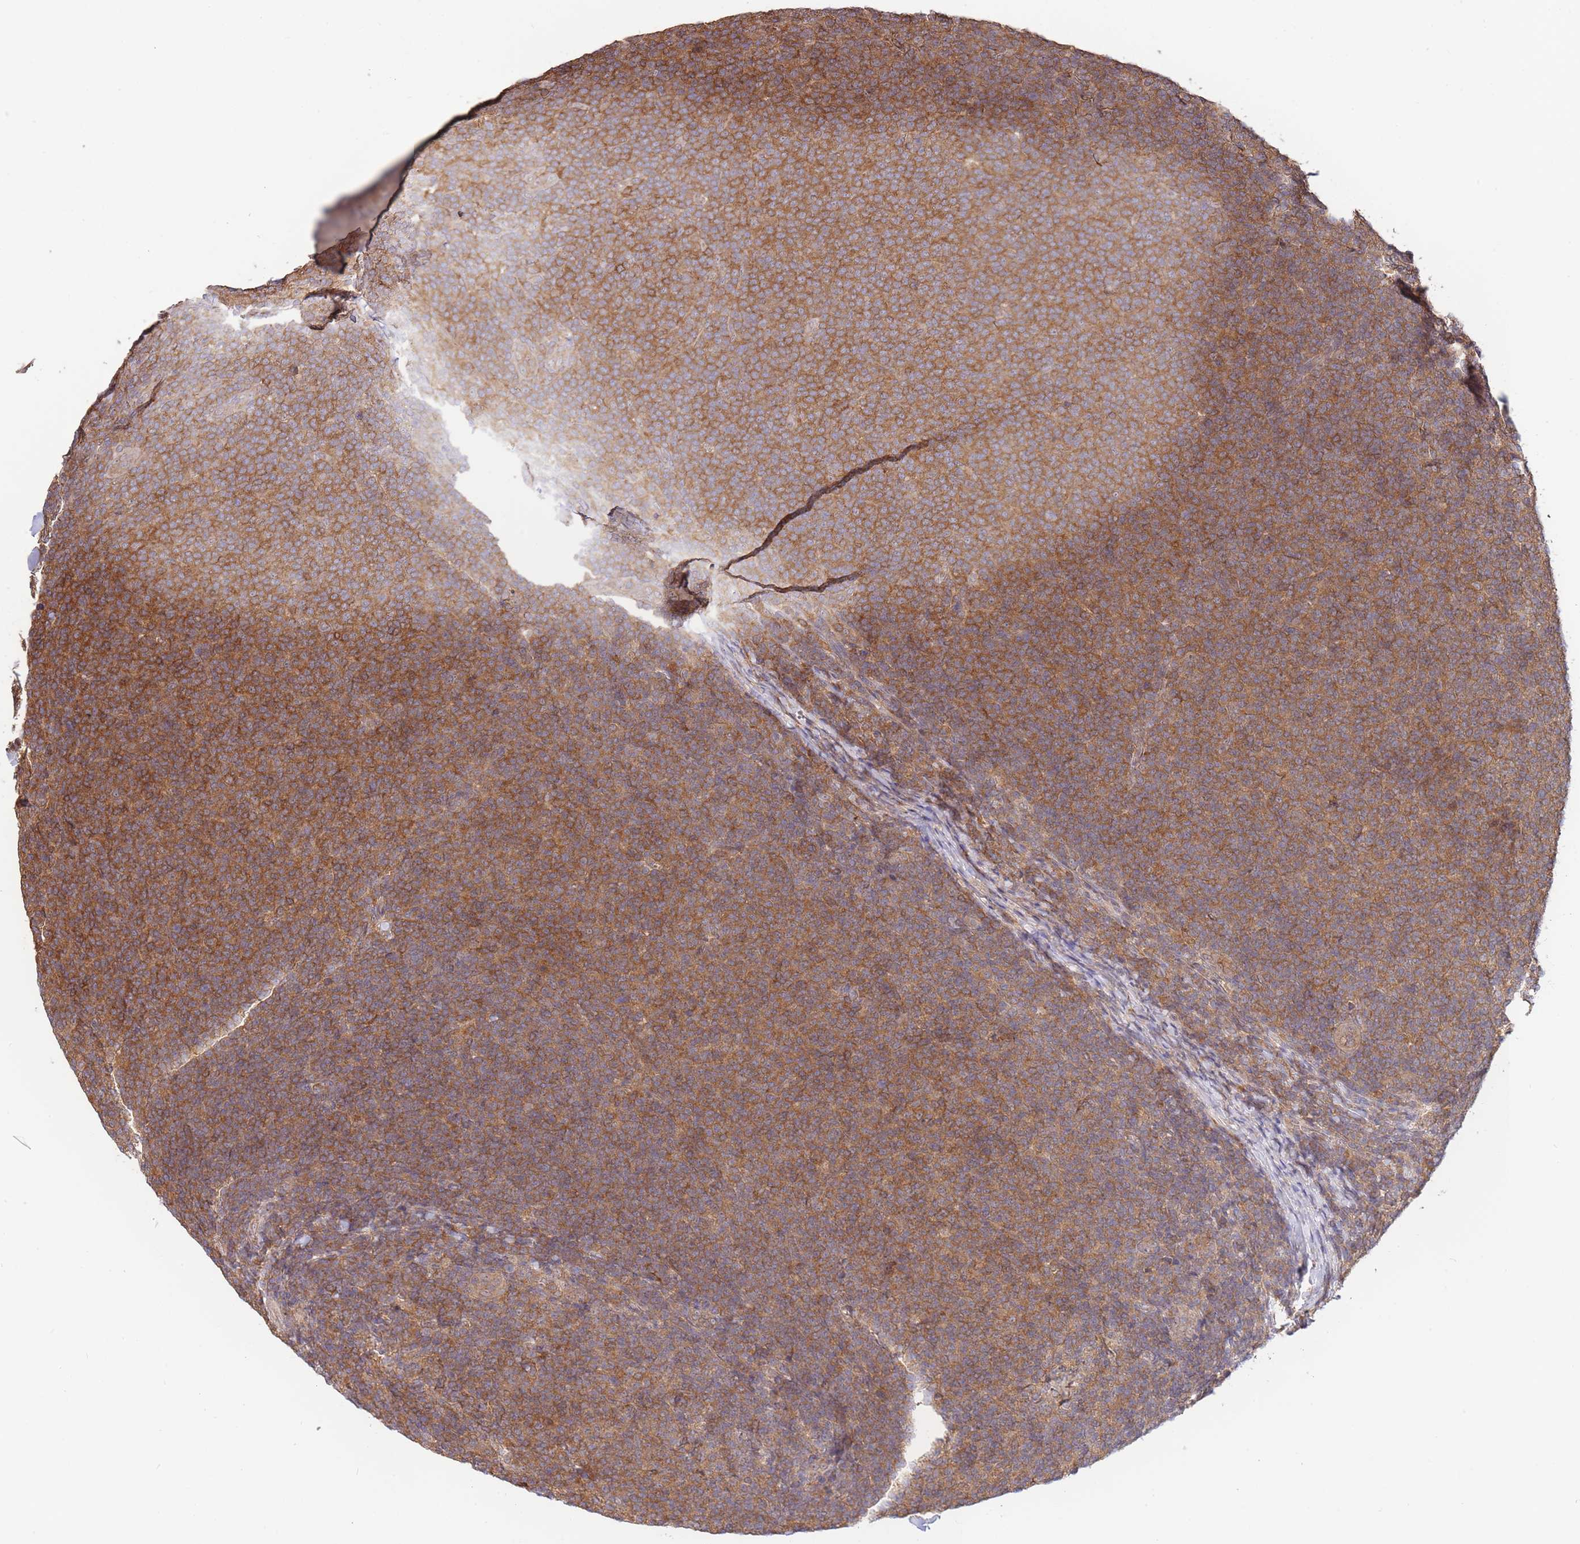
{"staining": {"intensity": "moderate", "quantity": ">75%", "location": "cytoplasmic/membranous"}, "tissue": "lymphoma", "cell_type": "Tumor cells", "image_type": "cancer", "snomed": [{"axis": "morphology", "description": "Malignant lymphoma, non-Hodgkin's type, Low grade"}, {"axis": "topography", "description": "Lymph node"}], "caption": "A photomicrograph of lymphoma stained for a protein shows moderate cytoplasmic/membranous brown staining in tumor cells.", "gene": "ZNF304", "patient": {"sex": "male", "age": 66}}